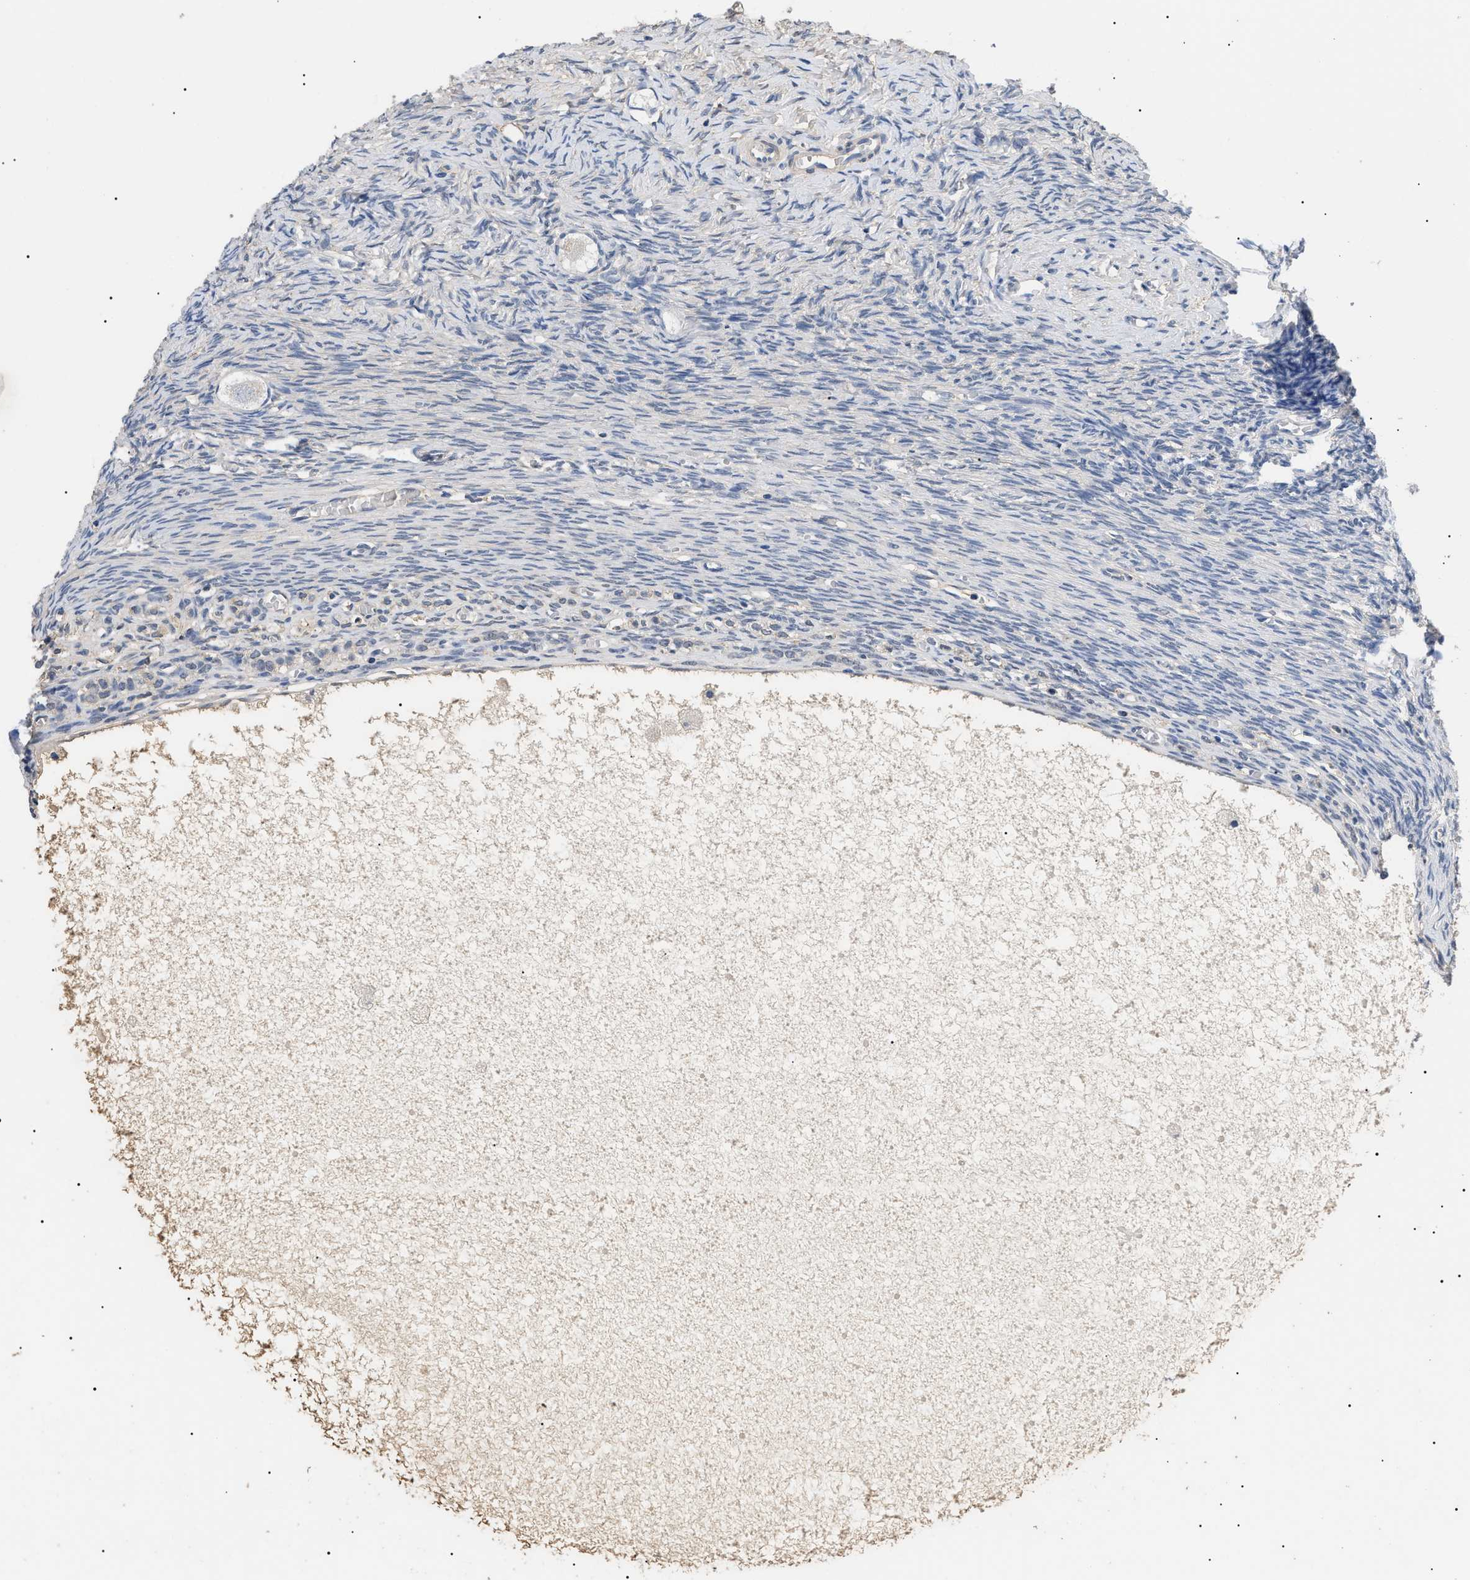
{"staining": {"intensity": "negative", "quantity": "none", "location": "none"}, "tissue": "ovary", "cell_type": "Follicle cells", "image_type": "normal", "snomed": [{"axis": "morphology", "description": "Normal tissue, NOS"}, {"axis": "topography", "description": "Ovary"}], "caption": "Protein analysis of benign ovary demonstrates no significant positivity in follicle cells. The staining was performed using DAB (3,3'-diaminobenzidine) to visualize the protein expression in brown, while the nuclei were stained in blue with hematoxylin (Magnification: 20x).", "gene": "PRRT2", "patient": {"sex": "female", "age": 27}}